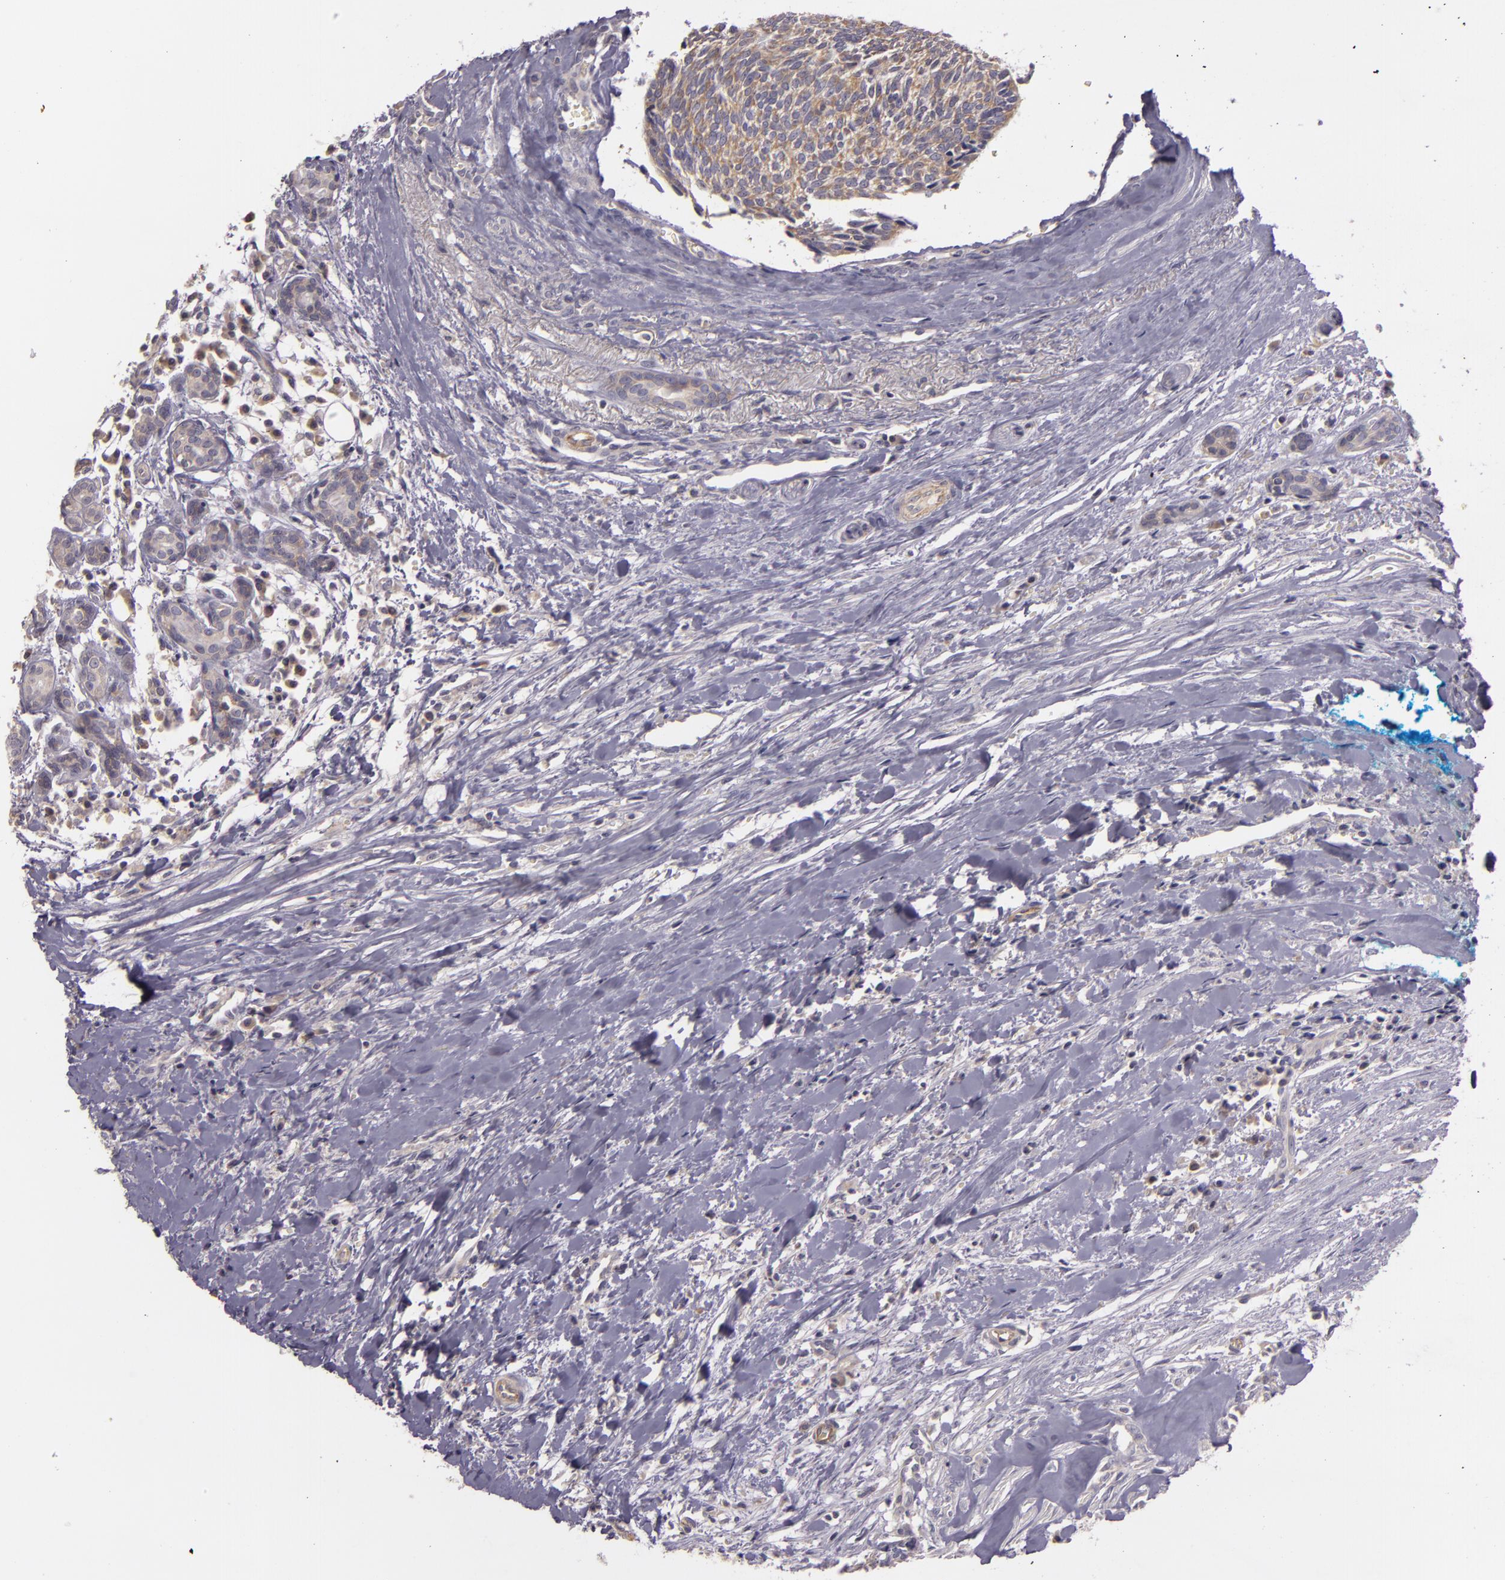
{"staining": {"intensity": "weak", "quantity": "<25%", "location": "none"}, "tissue": "head and neck cancer", "cell_type": "Tumor cells", "image_type": "cancer", "snomed": [{"axis": "morphology", "description": "Squamous cell carcinoma, NOS"}, {"axis": "topography", "description": "Salivary gland"}, {"axis": "topography", "description": "Head-Neck"}], "caption": "An immunohistochemistry micrograph of head and neck cancer is shown. There is no staining in tumor cells of head and neck cancer. (DAB (3,3'-diaminobenzidine) immunohistochemistry, high magnification).", "gene": "RALGAPA1", "patient": {"sex": "male", "age": 70}}